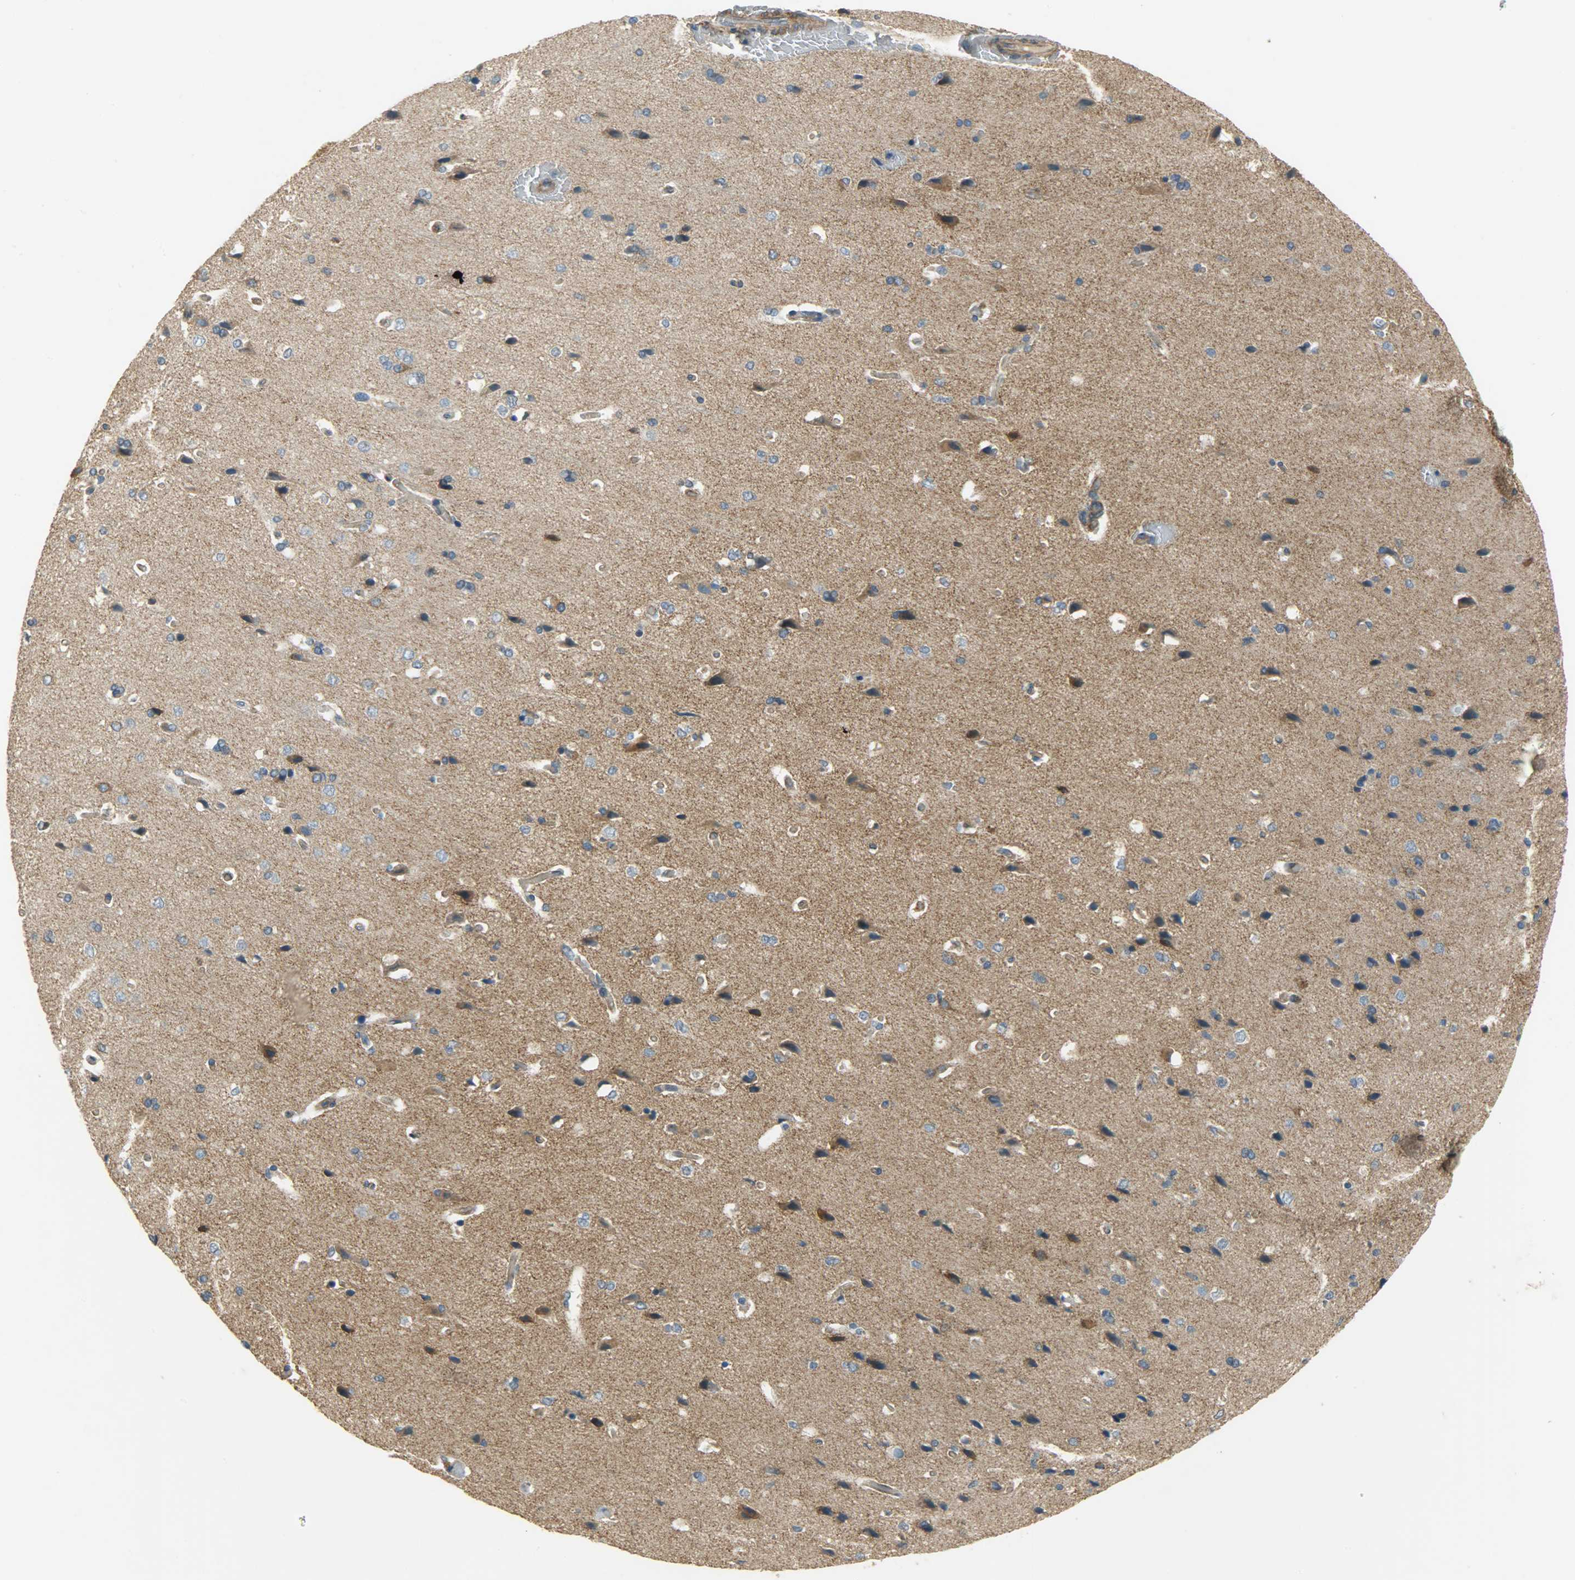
{"staining": {"intensity": "moderate", "quantity": "25%-75%", "location": "cytoplasmic/membranous"}, "tissue": "cerebral cortex", "cell_type": "Endothelial cells", "image_type": "normal", "snomed": [{"axis": "morphology", "description": "Normal tissue, NOS"}, {"axis": "topography", "description": "Cerebral cortex"}], "caption": "Protein analysis of unremarkable cerebral cortex displays moderate cytoplasmic/membranous staining in approximately 25%-75% of endothelial cells.", "gene": "KIAA1217", "patient": {"sex": "male", "age": 62}}